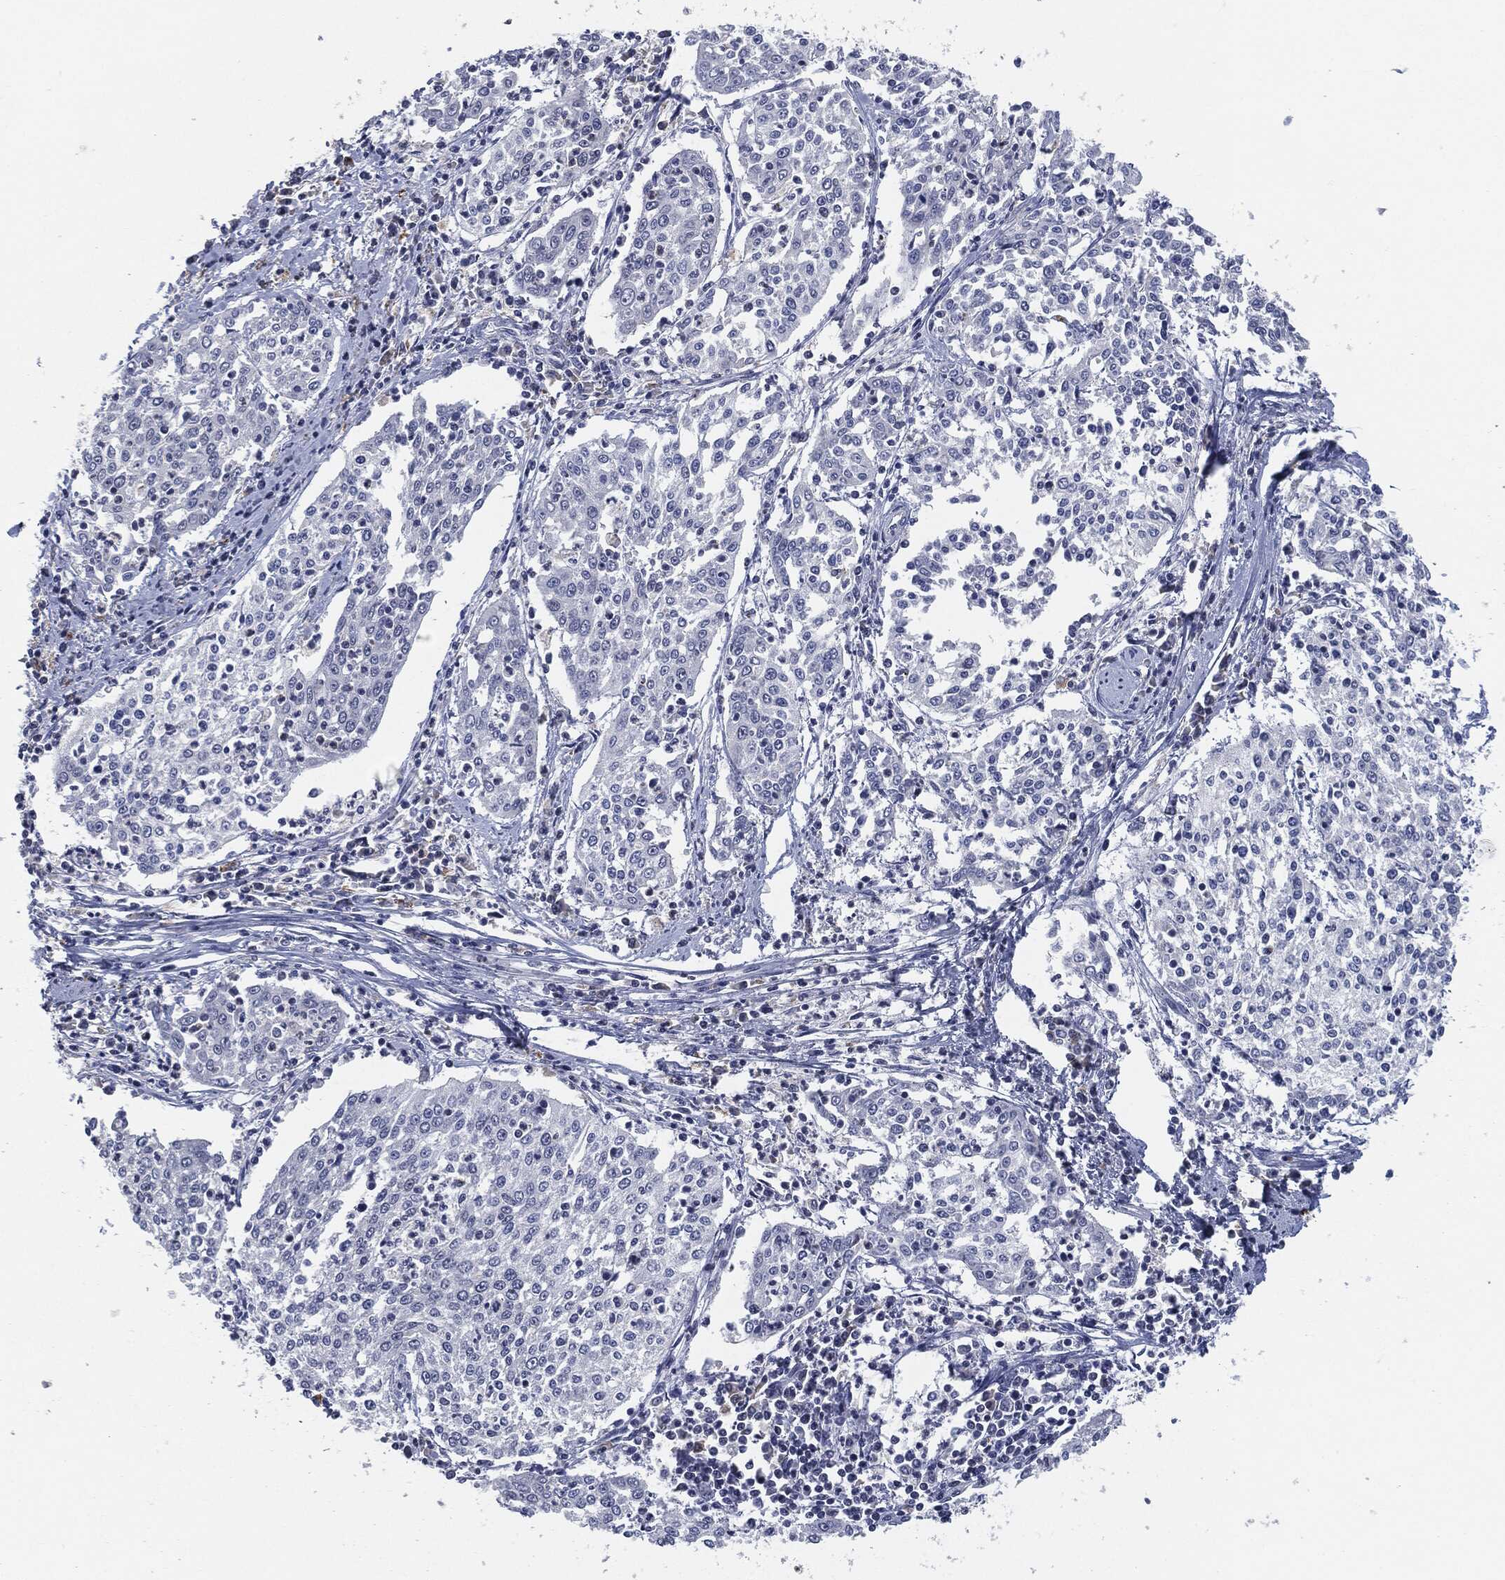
{"staining": {"intensity": "negative", "quantity": "none", "location": "none"}, "tissue": "cervical cancer", "cell_type": "Tumor cells", "image_type": "cancer", "snomed": [{"axis": "morphology", "description": "Squamous cell carcinoma, NOS"}, {"axis": "topography", "description": "Cervix"}], "caption": "This is a histopathology image of IHC staining of squamous cell carcinoma (cervical), which shows no positivity in tumor cells.", "gene": "PROM1", "patient": {"sex": "female", "age": 41}}